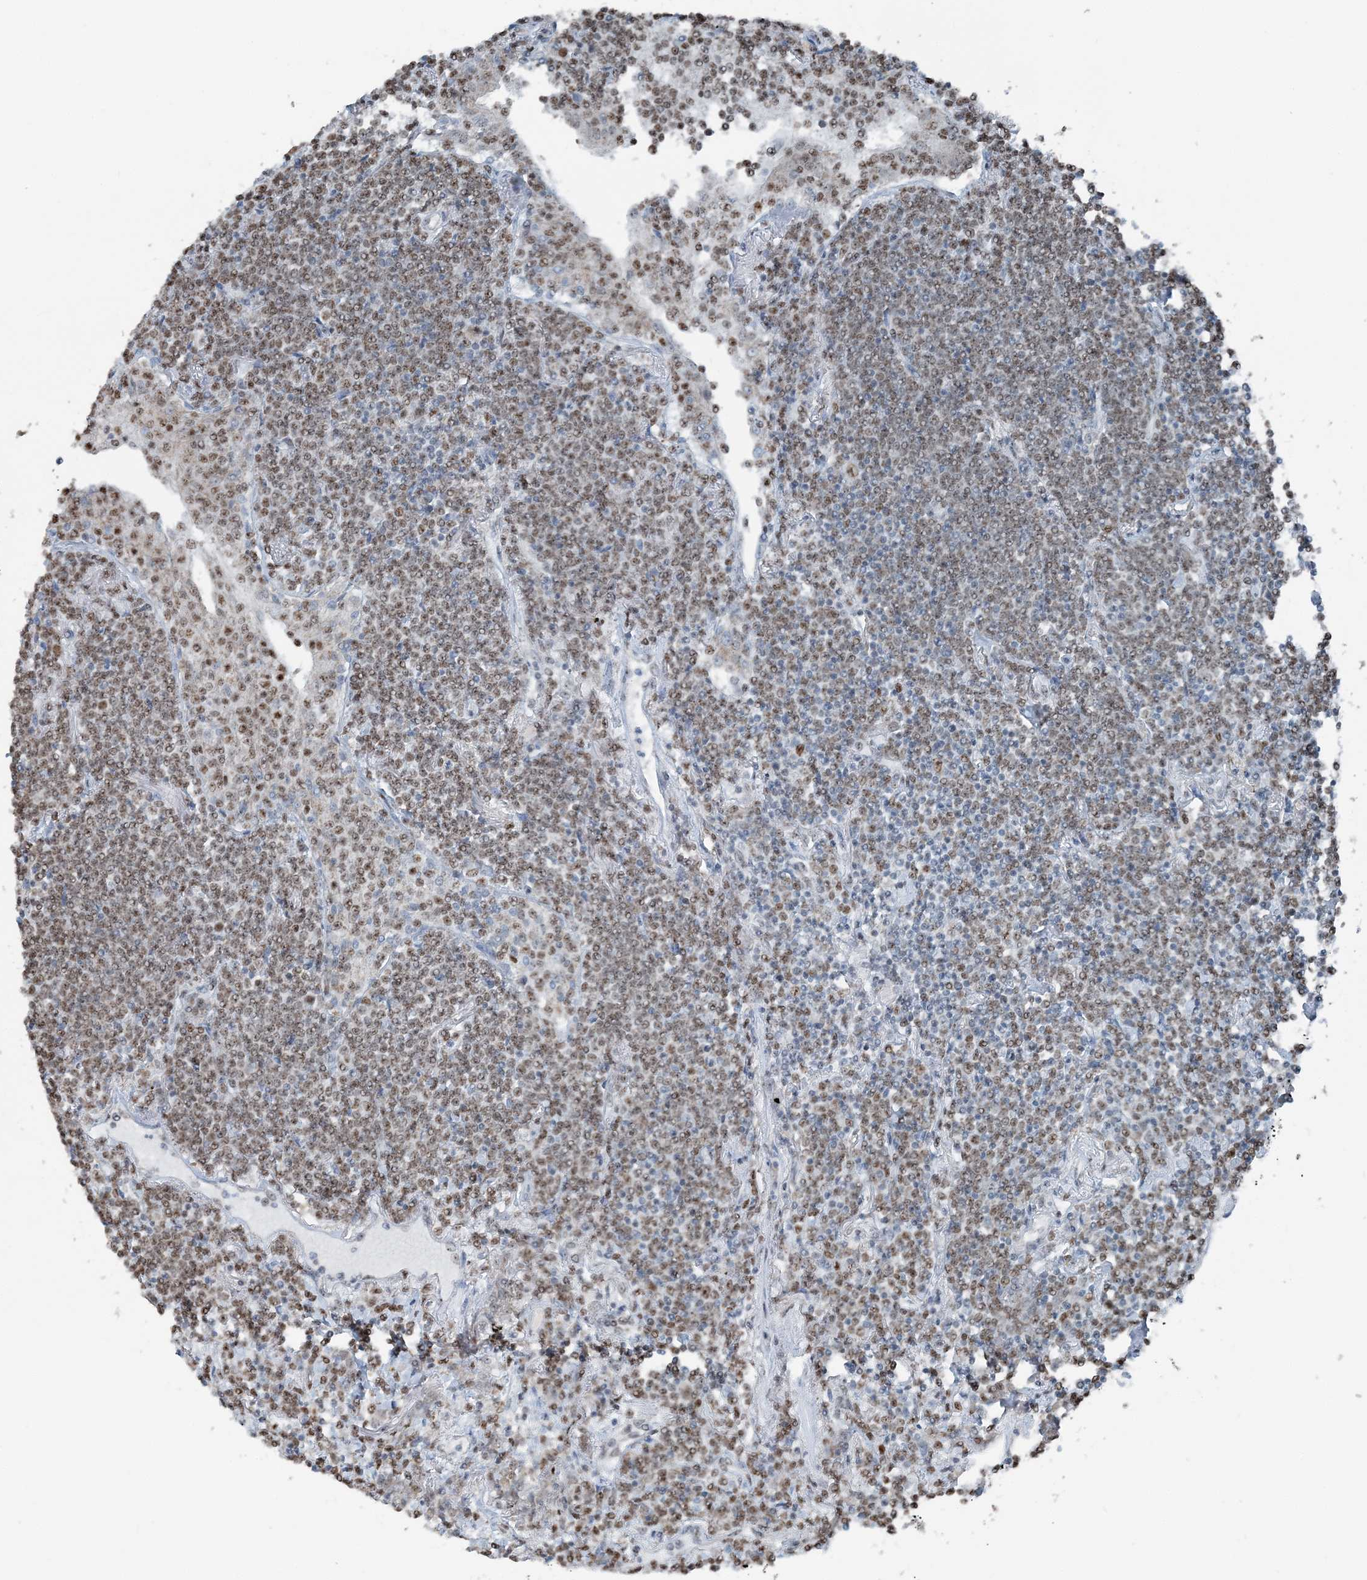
{"staining": {"intensity": "moderate", "quantity": ">75%", "location": "nuclear"}, "tissue": "lymphoma", "cell_type": "Tumor cells", "image_type": "cancer", "snomed": [{"axis": "morphology", "description": "Malignant lymphoma, non-Hodgkin's type, Low grade"}, {"axis": "topography", "description": "Lung"}], "caption": "Protein expression analysis of human low-grade malignant lymphoma, non-Hodgkin's type reveals moderate nuclear expression in about >75% of tumor cells.", "gene": "SUCLG1", "patient": {"sex": "female", "age": 71}}